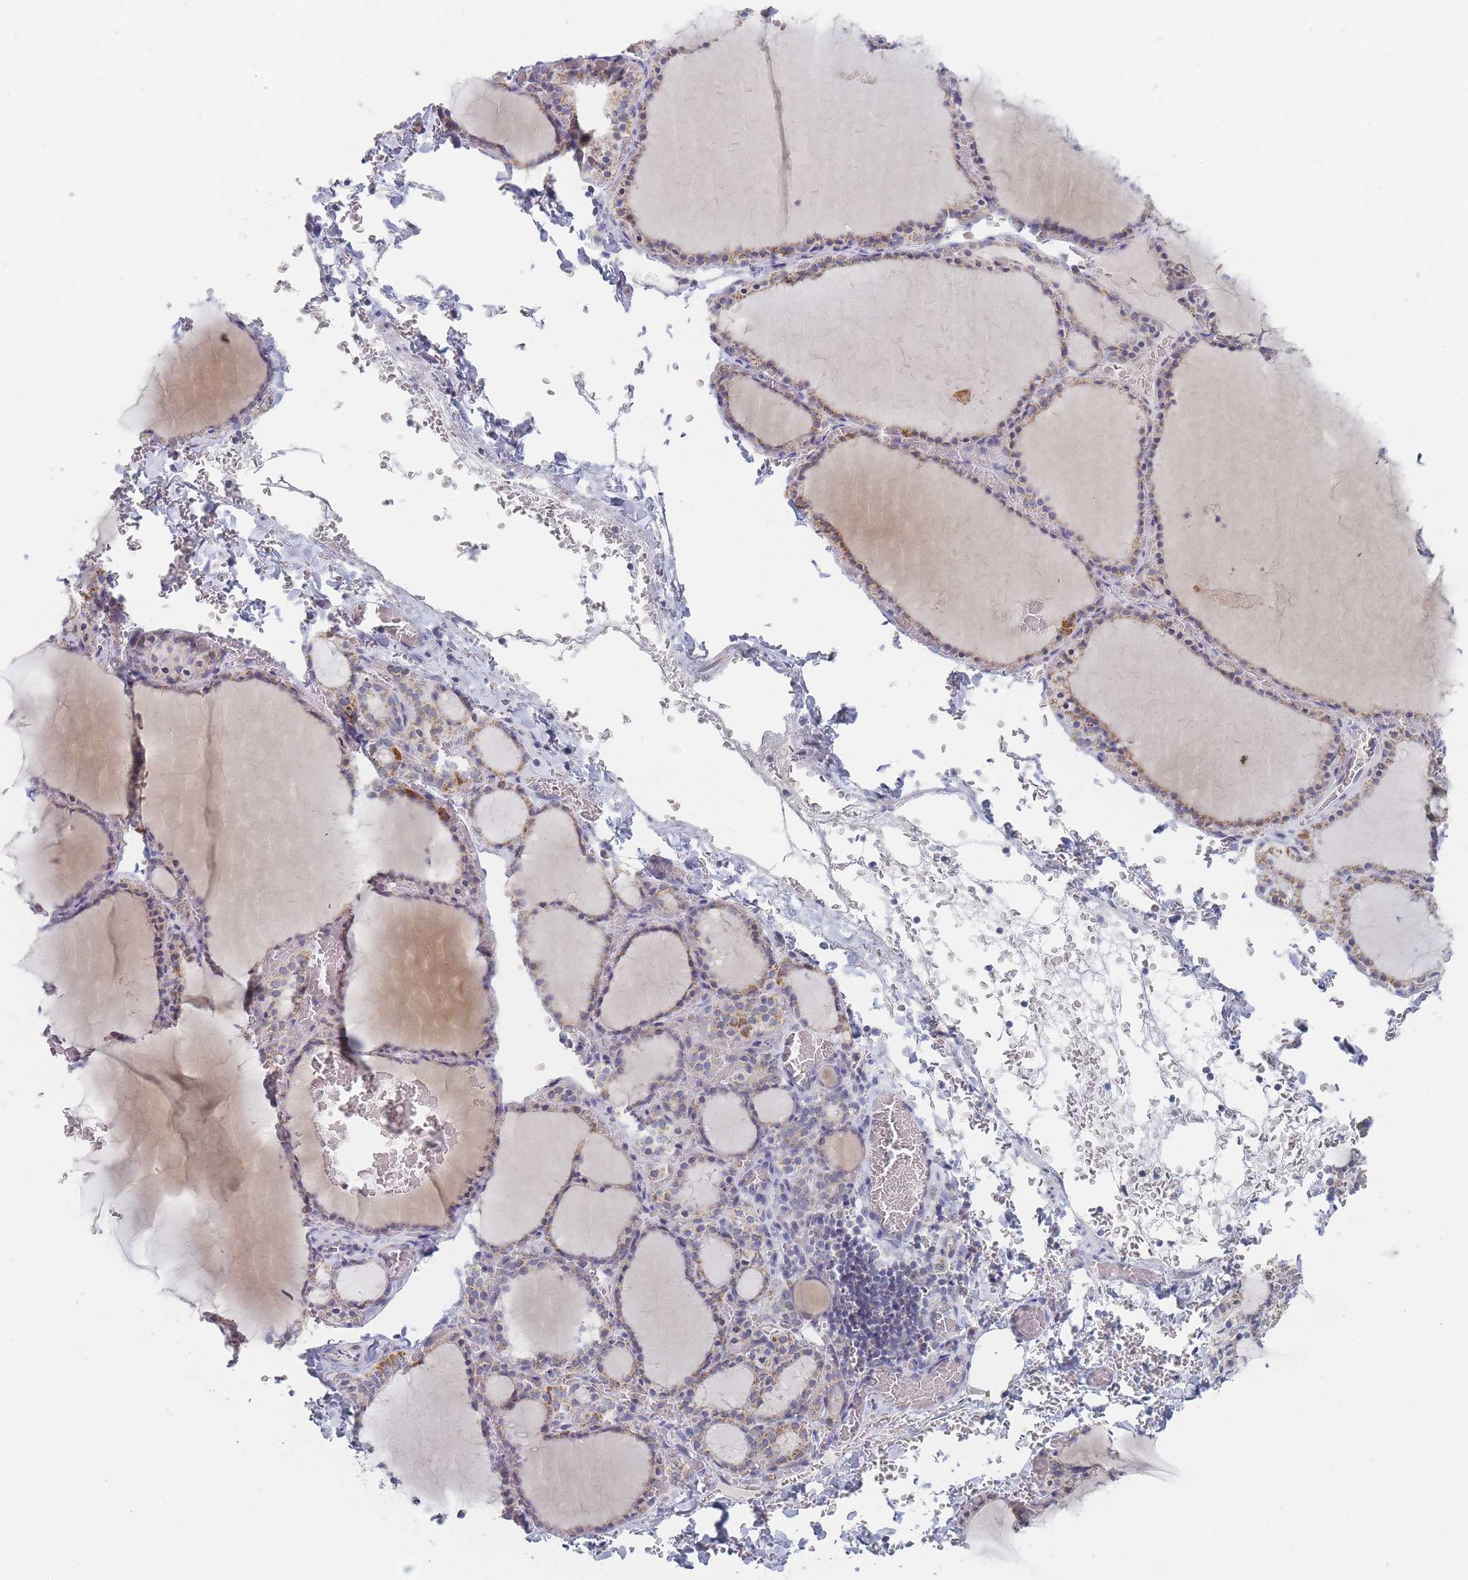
{"staining": {"intensity": "moderate", "quantity": "<25%", "location": "cytoplasmic/membranous"}, "tissue": "thyroid gland", "cell_type": "Glandular cells", "image_type": "normal", "snomed": [{"axis": "morphology", "description": "Normal tissue, NOS"}, {"axis": "topography", "description": "Thyroid gland"}], "caption": "Immunohistochemistry (IHC) of unremarkable thyroid gland demonstrates low levels of moderate cytoplasmic/membranous expression in about <25% of glandular cells. The staining is performed using DAB brown chromogen to label protein expression. The nuclei are counter-stained blue using hematoxylin.", "gene": "RNF8", "patient": {"sex": "female", "age": 39}}